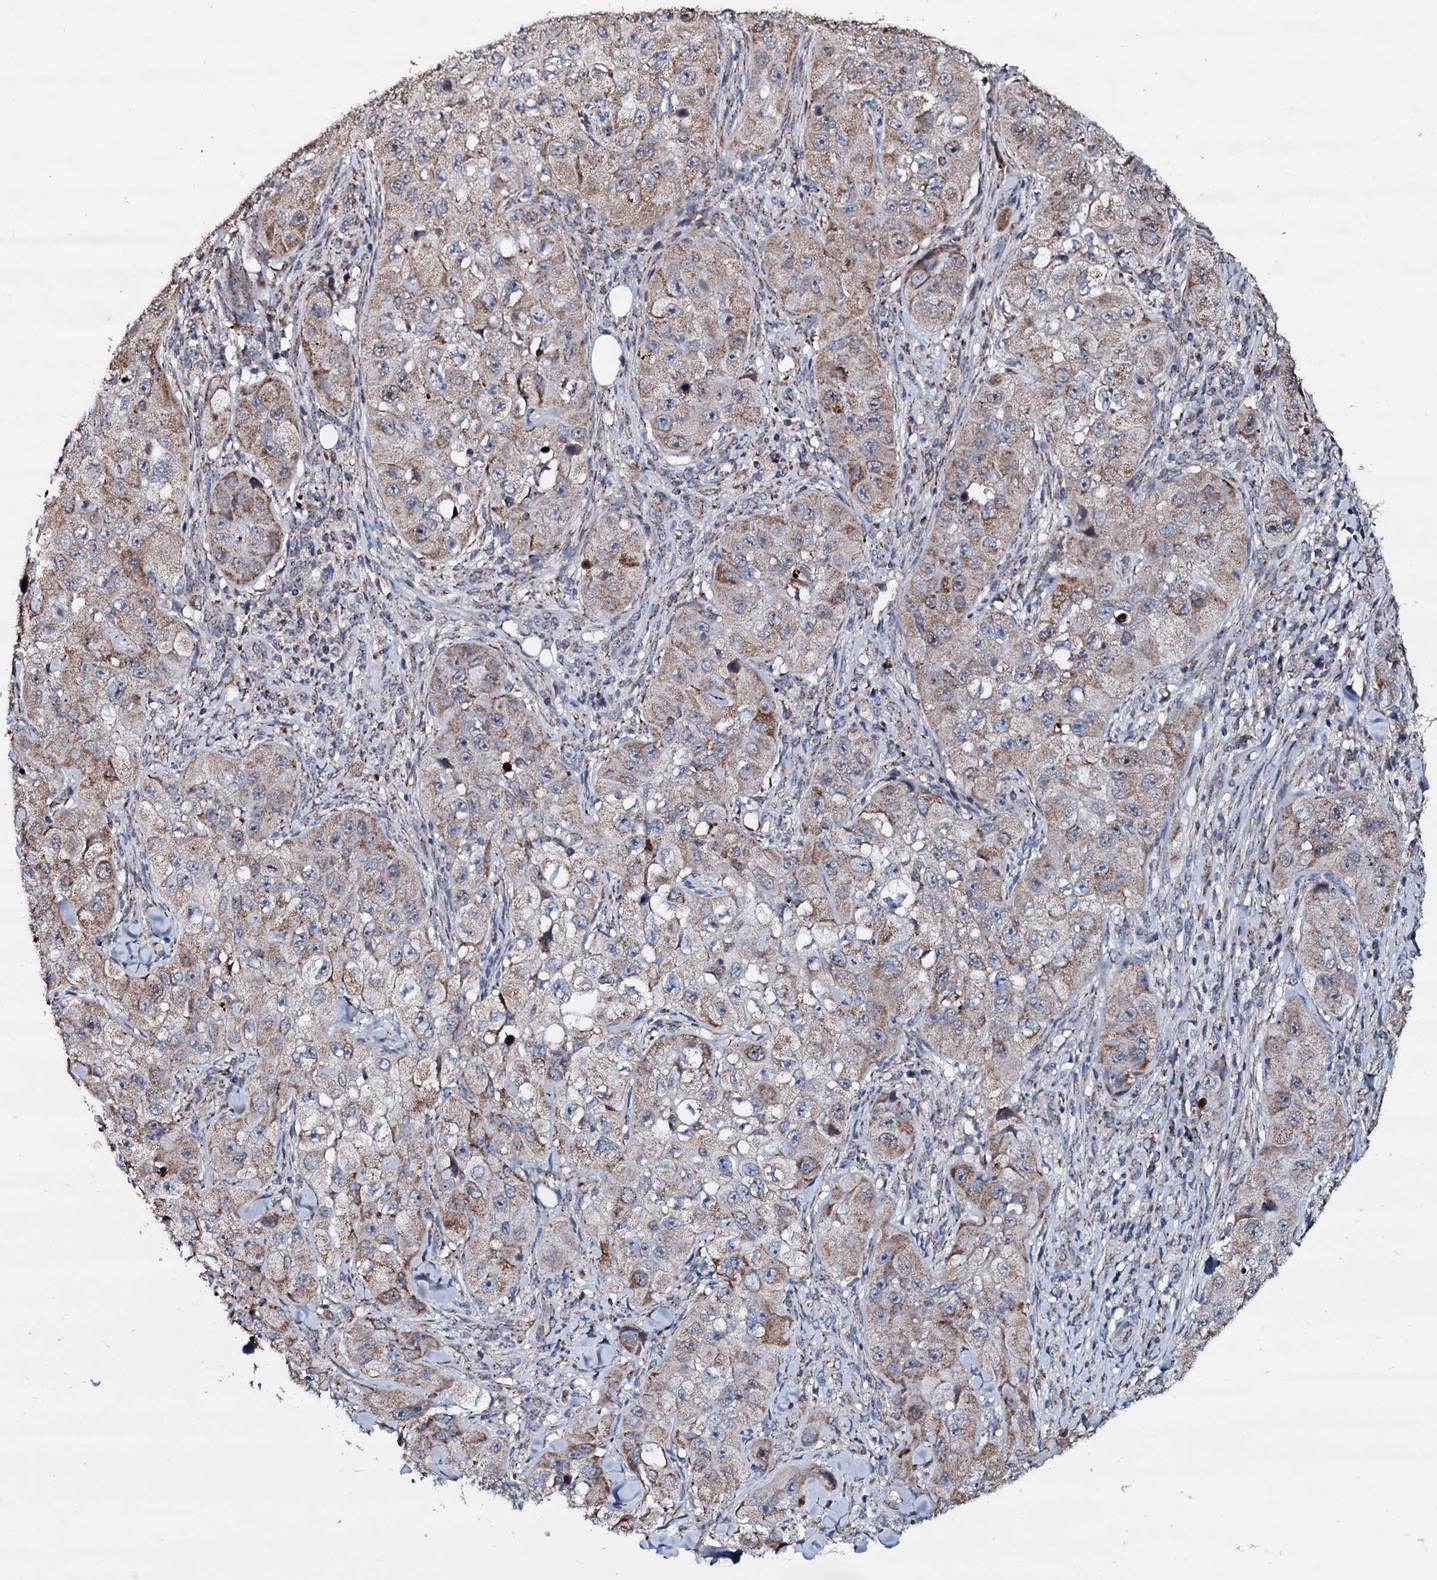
{"staining": {"intensity": "moderate", "quantity": "<25%", "location": "cytoplasmic/membranous"}, "tissue": "skin cancer", "cell_type": "Tumor cells", "image_type": "cancer", "snomed": [{"axis": "morphology", "description": "Squamous cell carcinoma, NOS"}, {"axis": "topography", "description": "Skin"}, {"axis": "topography", "description": "Subcutis"}], "caption": "The photomicrograph demonstrates a brown stain indicating the presence of a protein in the cytoplasmic/membranous of tumor cells in skin cancer (squamous cell carcinoma). (IHC, brightfield microscopy, high magnification).", "gene": "DYNC2I2", "patient": {"sex": "male", "age": 73}}